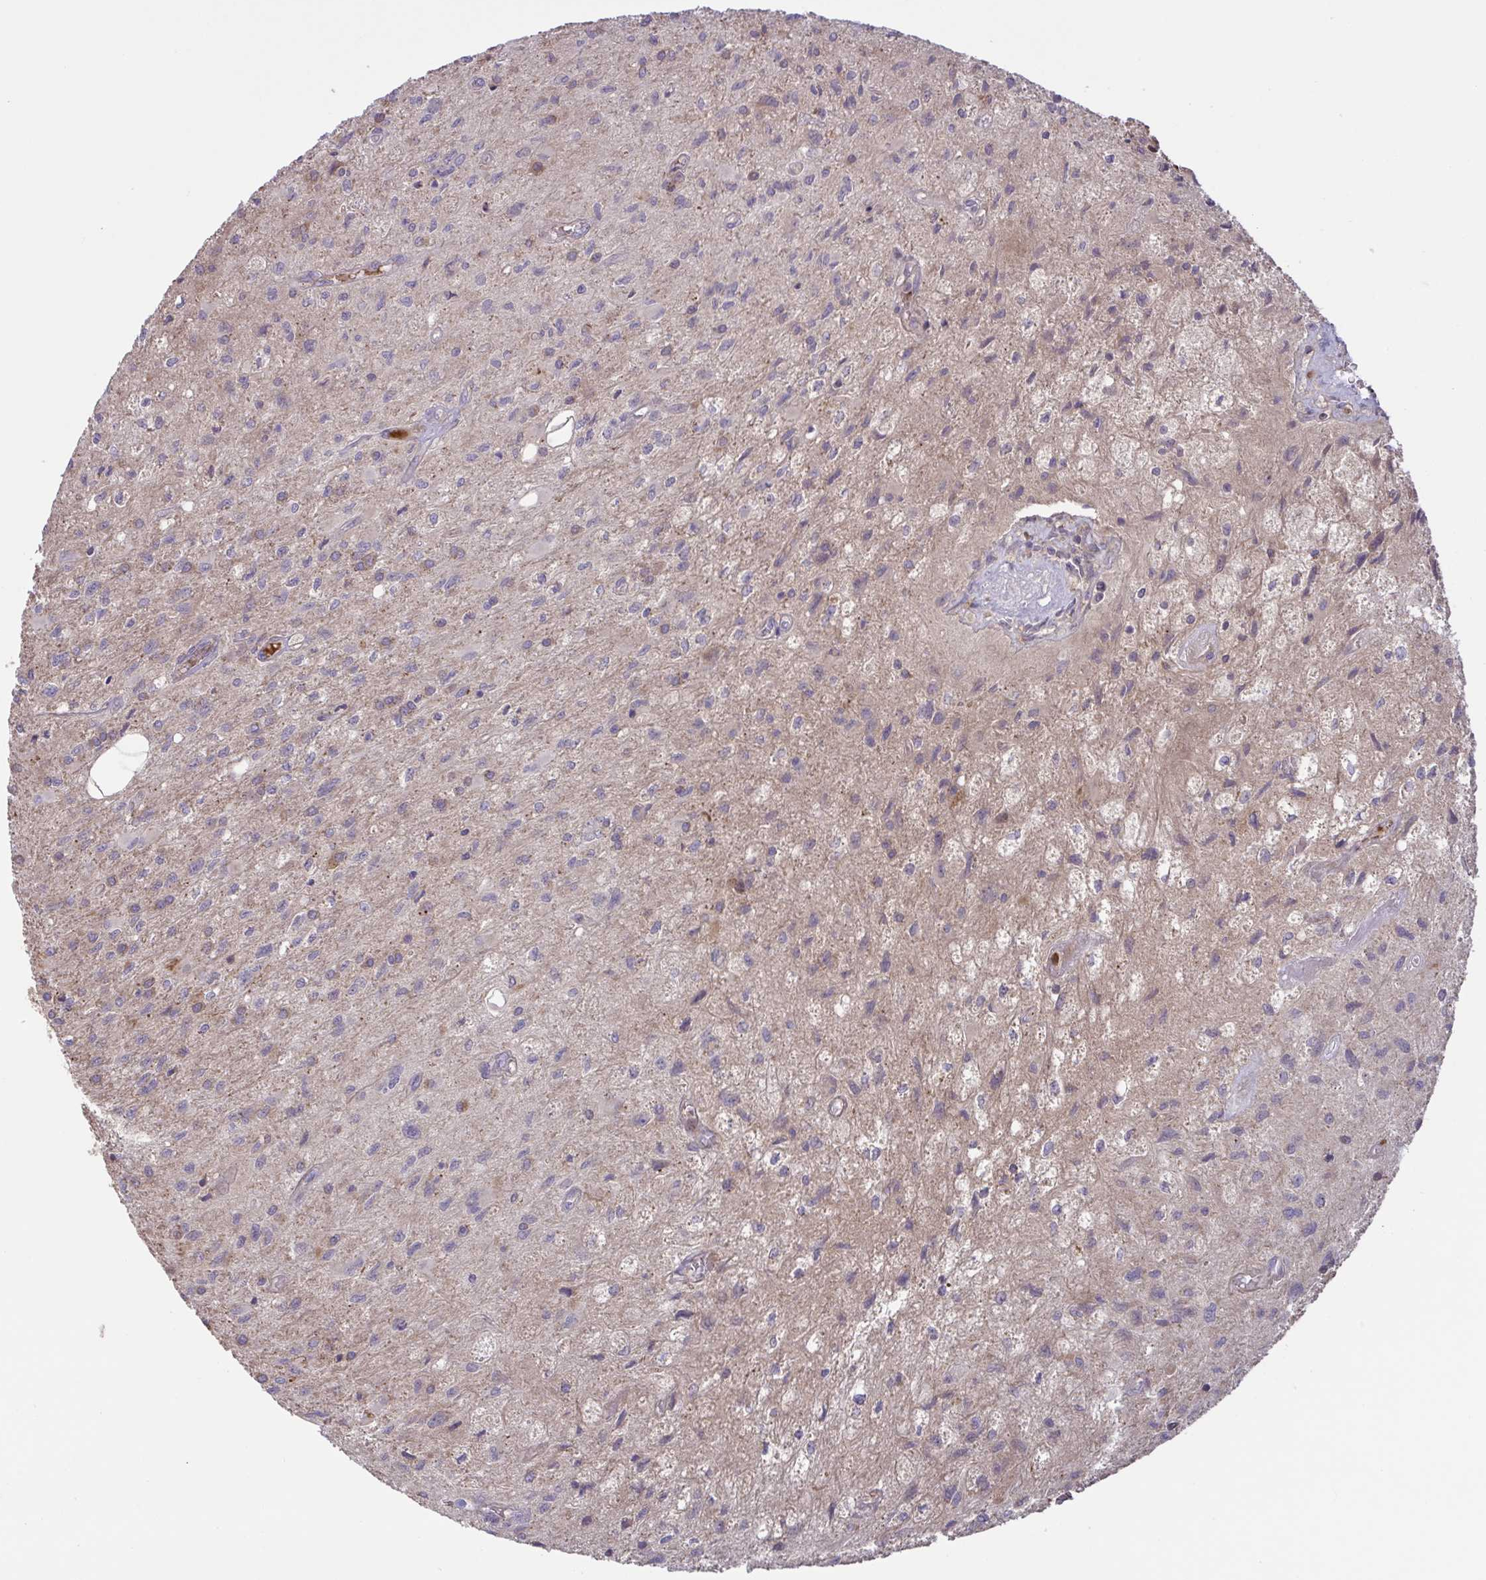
{"staining": {"intensity": "negative", "quantity": "none", "location": "none"}, "tissue": "glioma", "cell_type": "Tumor cells", "image_type": "cancer", "snomed": [{"axis": "morphology", "description": "Glioma, malignant, High grade"}, {"axis": "topography", "description": "Brain"}], "caption": "The image displays no staining of tumor cells in glioma.", "gene": "IL1R1", "patient": {"sex": "female", "age": 70}}